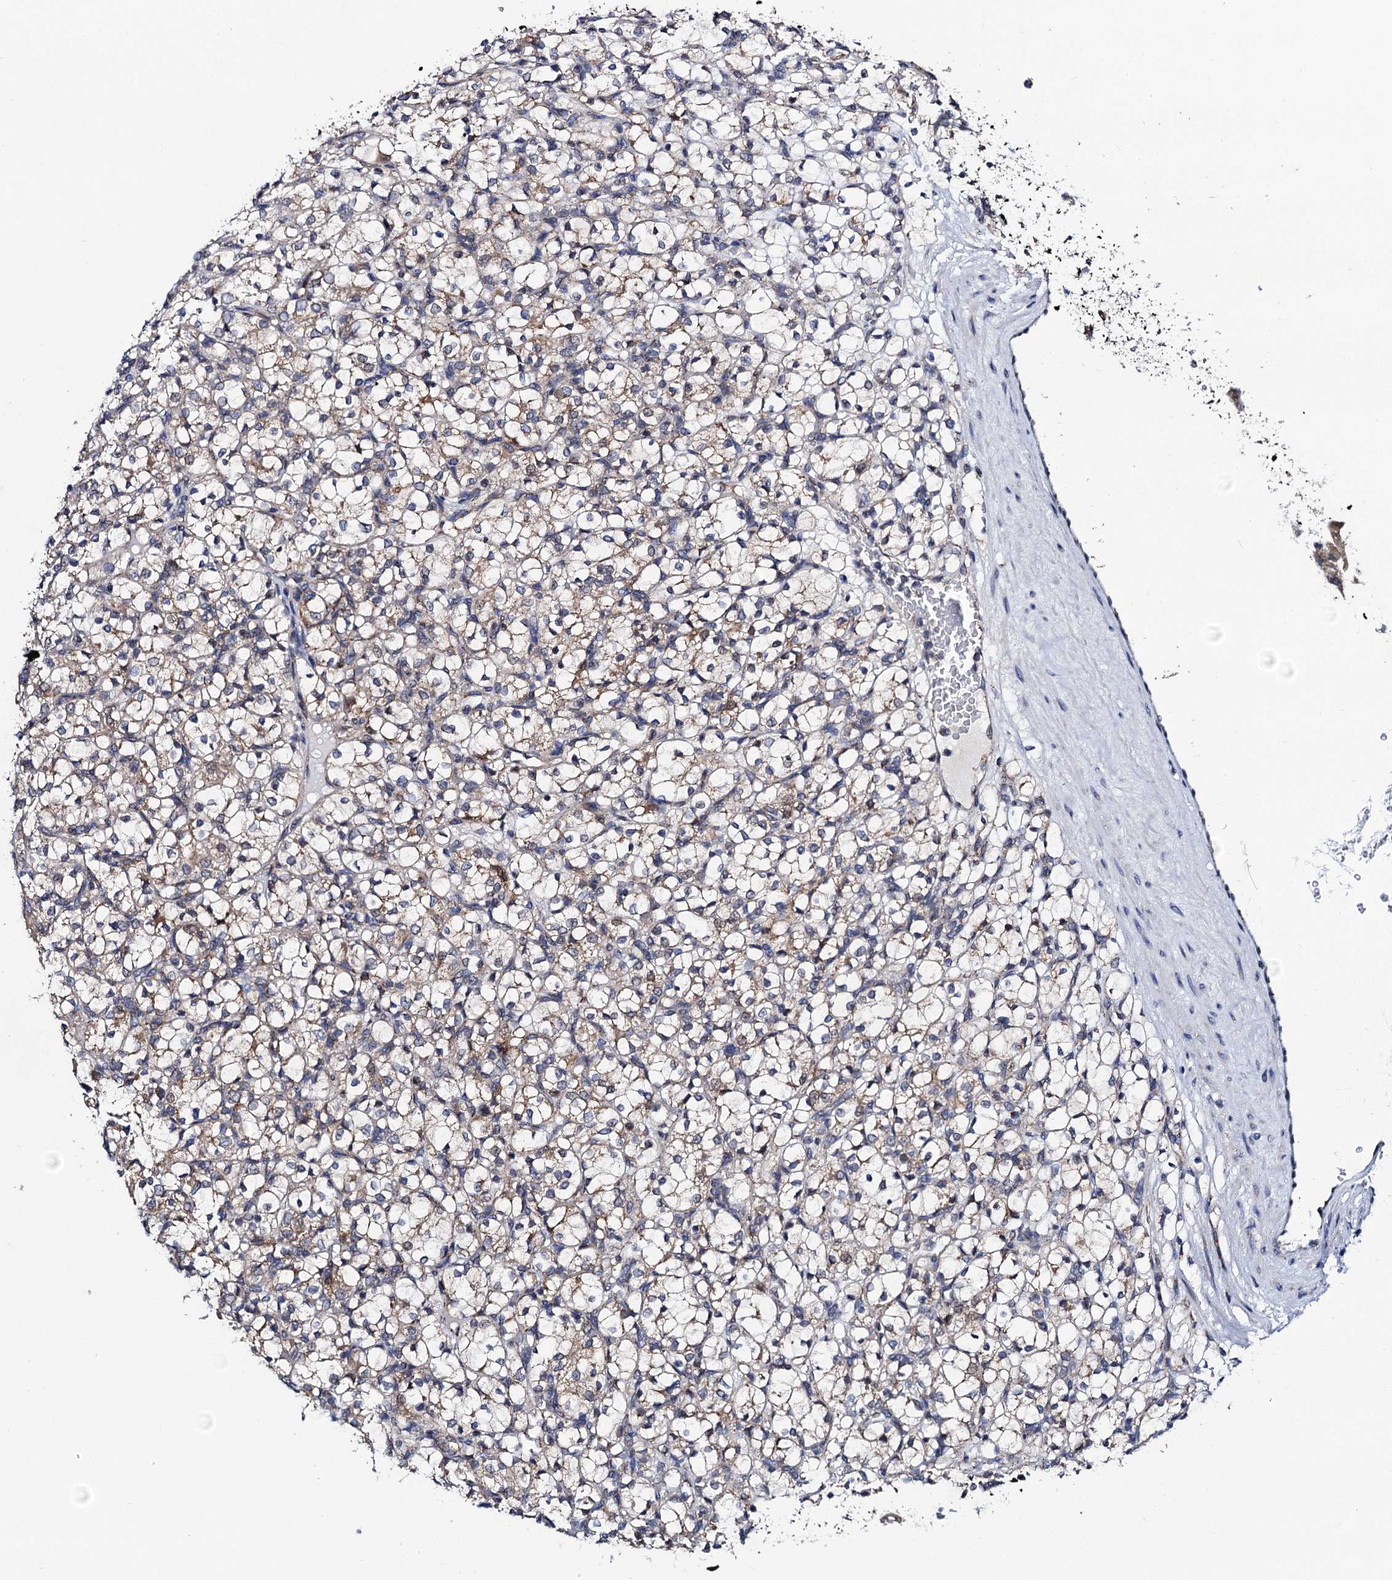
{"staining": {"intensity": "weak", "quantity": "<25%", "location": "cytoplasmic/membranous"}, "tissue": "renal cancer", "cell_type": "Tumor cells", "image_type": "cancer", "snomed": [{"axis": "morphology", "description": "Adenocarcinoma, NOS"}, {"axis": "topography", "description": "Kidney"}], "caption": "Micrograph shows no significant protein expression in tumor cells of renal adenocarcinoma. (DAB (3,3'-diaminobenzidine) IHC with hematoxylin counter stain).", "gene": "PTCD3", "patient": {"sex": "female", "age": 69}}